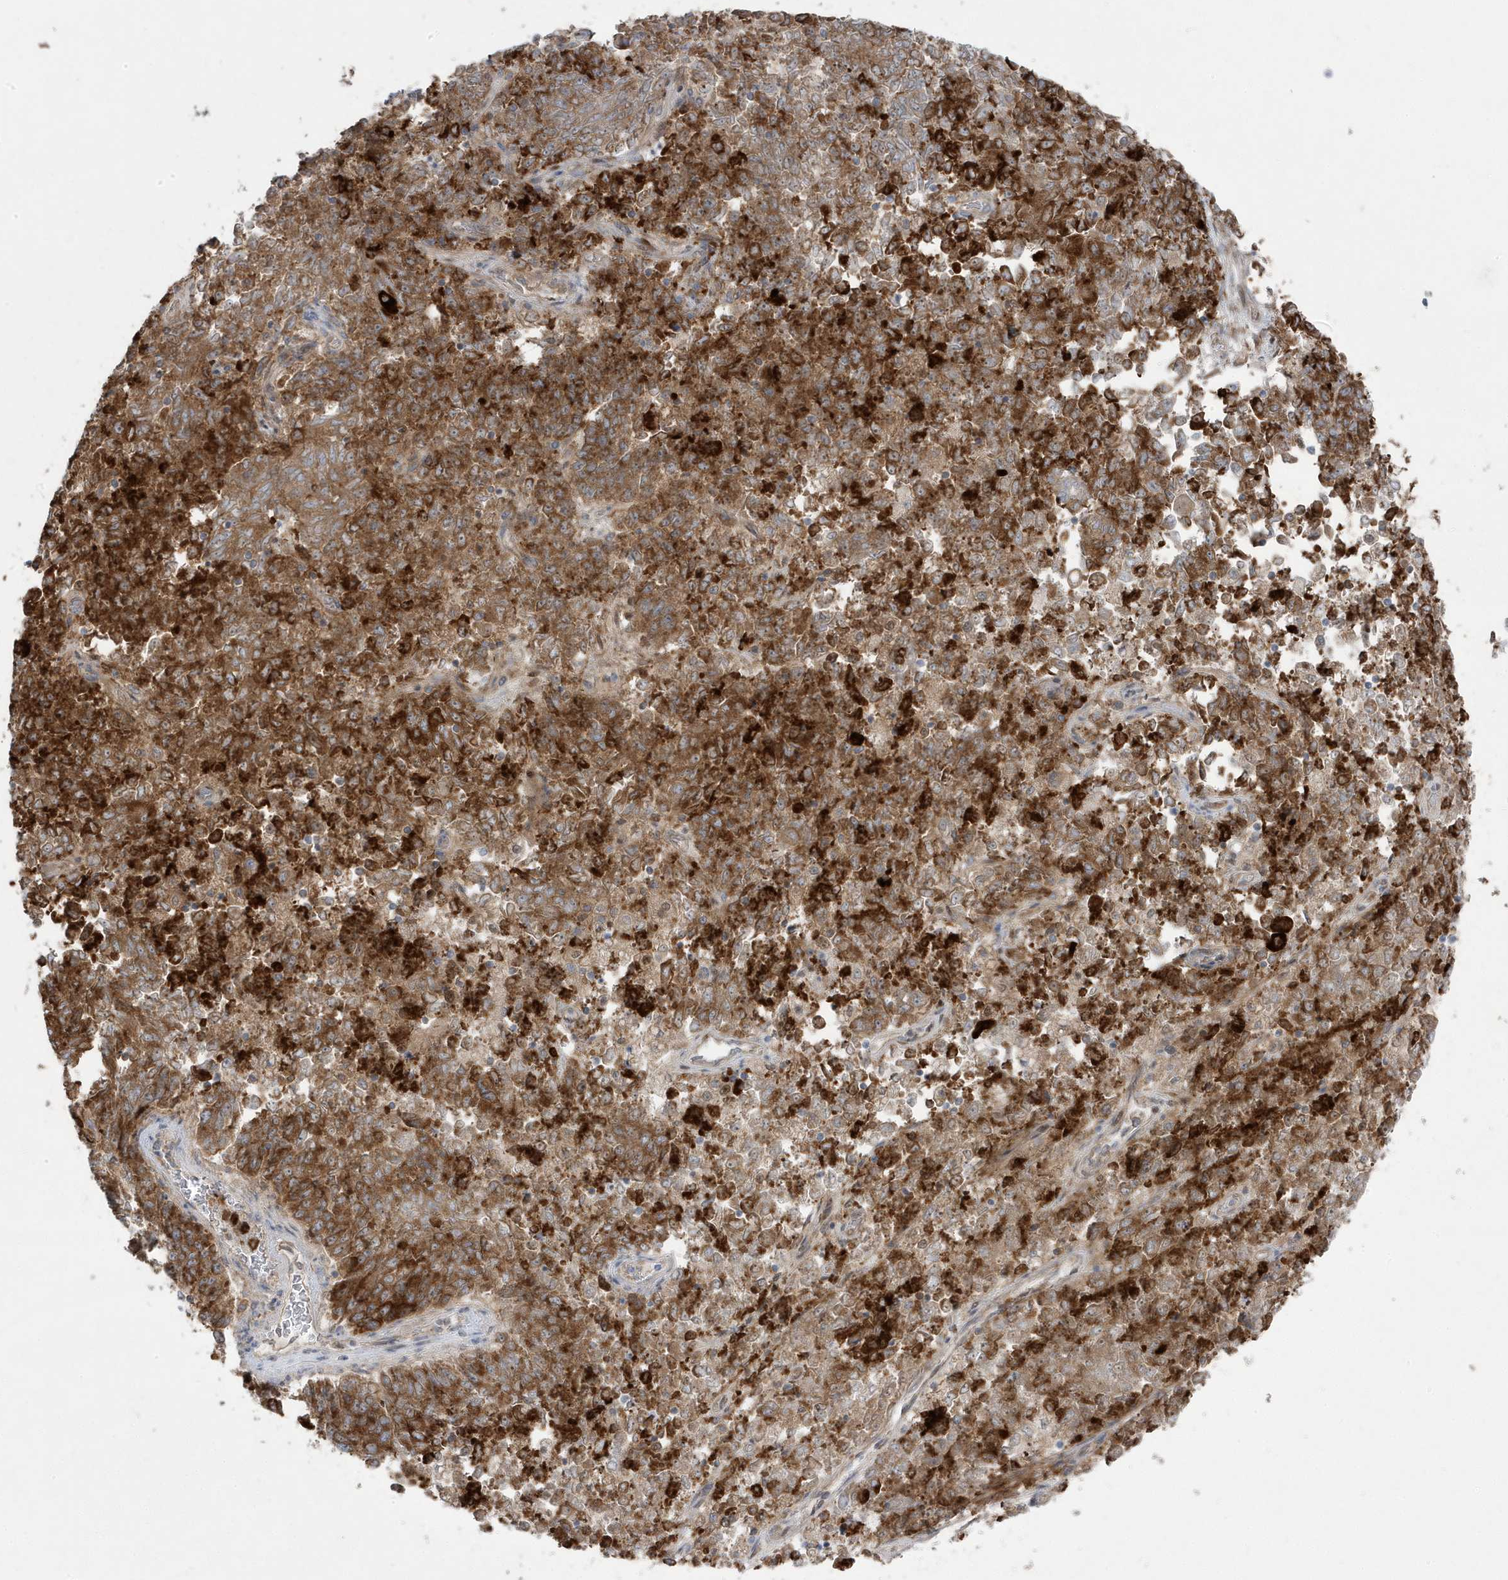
{"staining": {"intensity": "strong", "quantity": "25%-75%", "location": "cytoplasmic/membranous"}, "tissue": "endometrial cancer", "cell_type": "Tumor cells", "image_type": "cancer", "snomed": [{"axis": "morphology", "description": "Adenocarcinoma, NOS"}, {"axis": "topography", "description": "Endometrium"}], "caption": "Strong cytoplasmic/membranous expression for a protein is seen in approximately 25%-75% of tumor cells of endometrial cancer using IHC.", "gene": "ZNF654", "patient": {"sex": "female", "age": 80}}